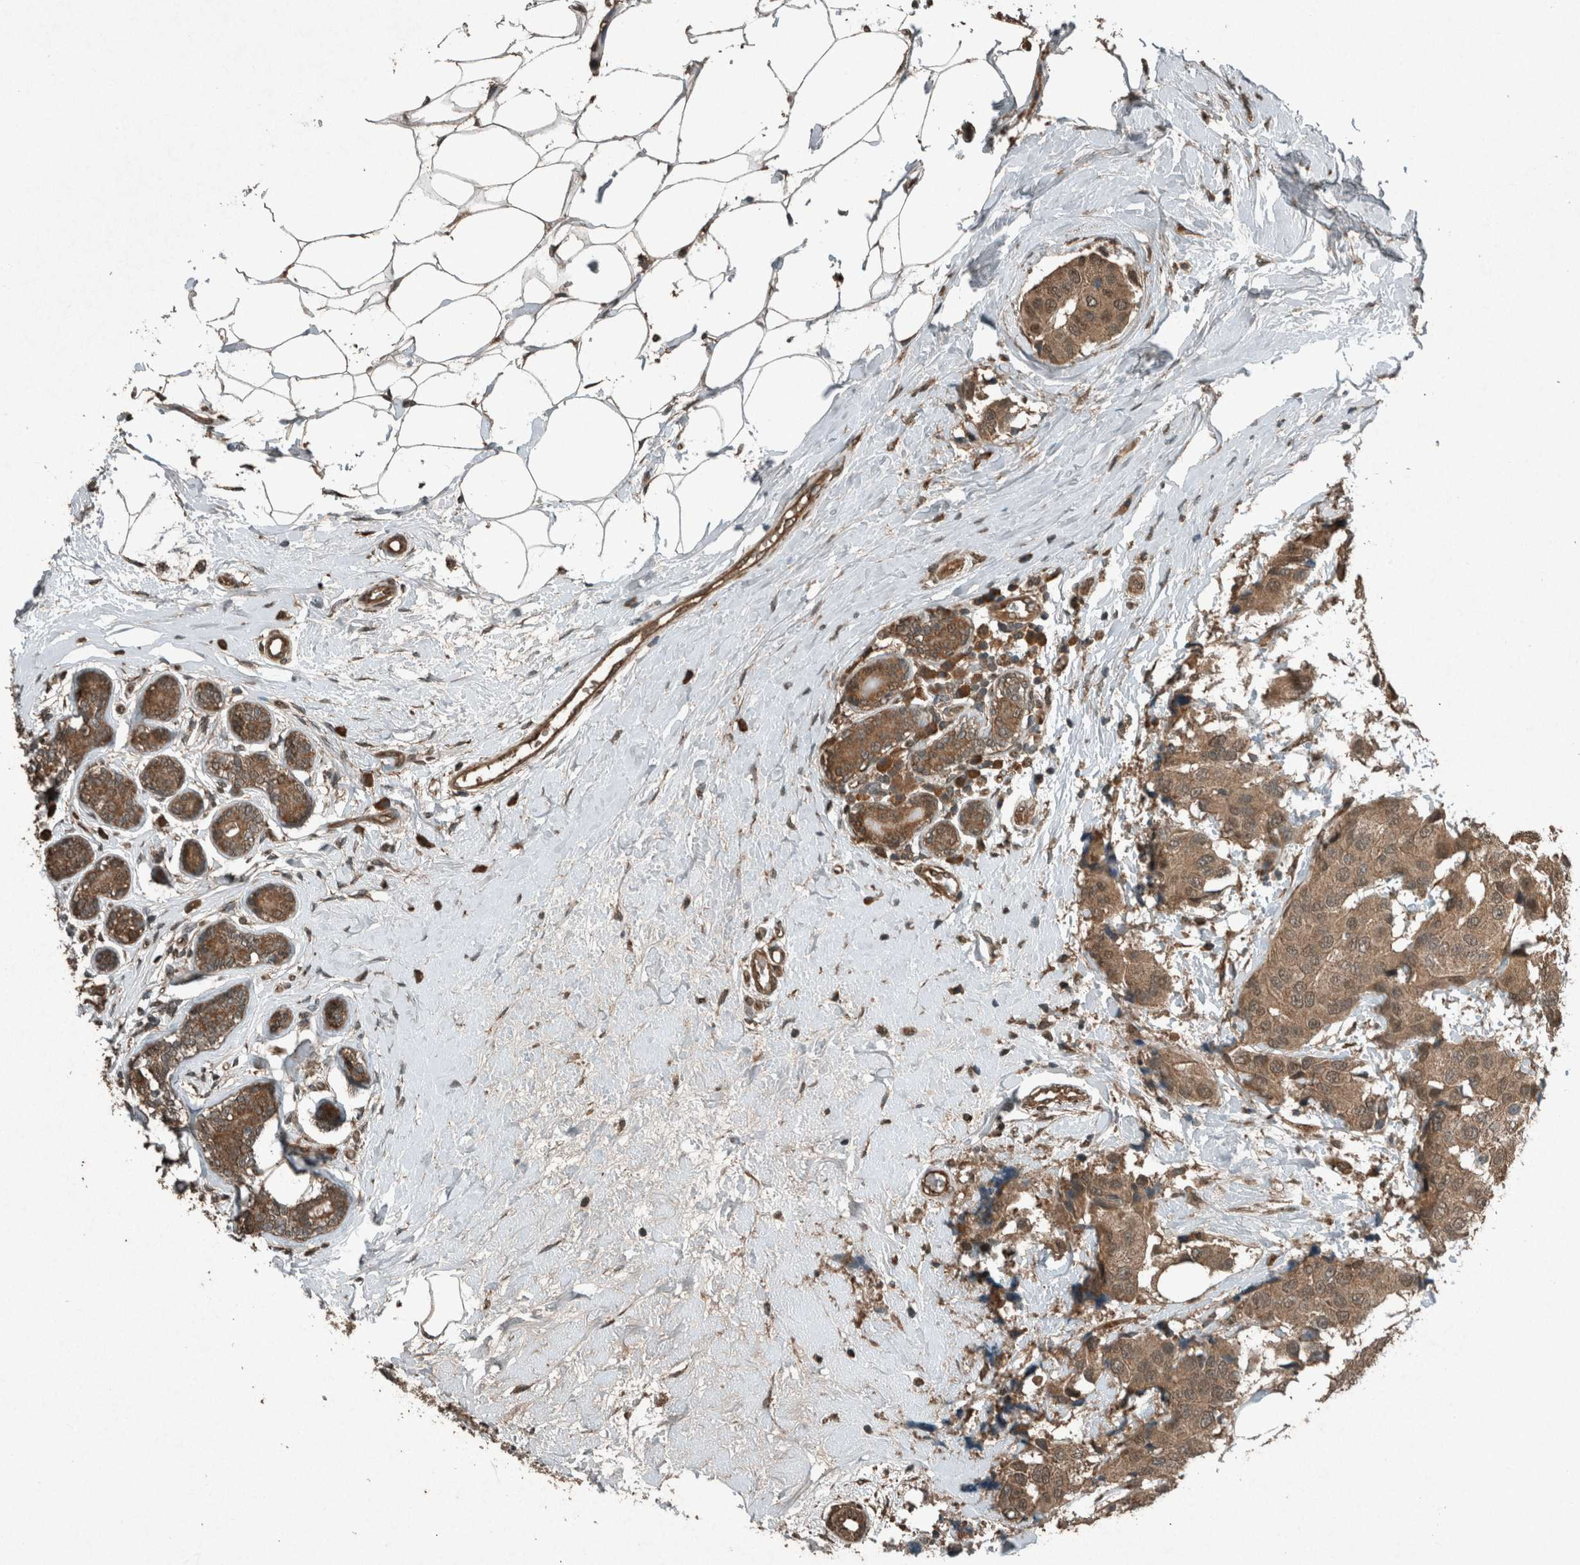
{"staining": {"intensity": "moderate", "quantity": ">75%", "location": "cytoplasmic/membranous,nuclear"}, "tissue": "breast cancer", "cell_type": "Tumor cells", "image_type": "cancer", "snomed": [{"axis": "morphology", "description": "Normal tissue, NOS"}, {"axis": "morphology", "description": "Duct carcinoma"}, {"axis": "topography", "description": "Breast"}], "caption": "Breast infiltrating ductal carcinoma was stained to show a protein in brown. There is medium levels of moderate cytoplasmic/membranous and nuclear staining in approximately >75% of tumor cells.", "gene": "ARHGEF12", "patient": {"sex": "female", "age": 39}}